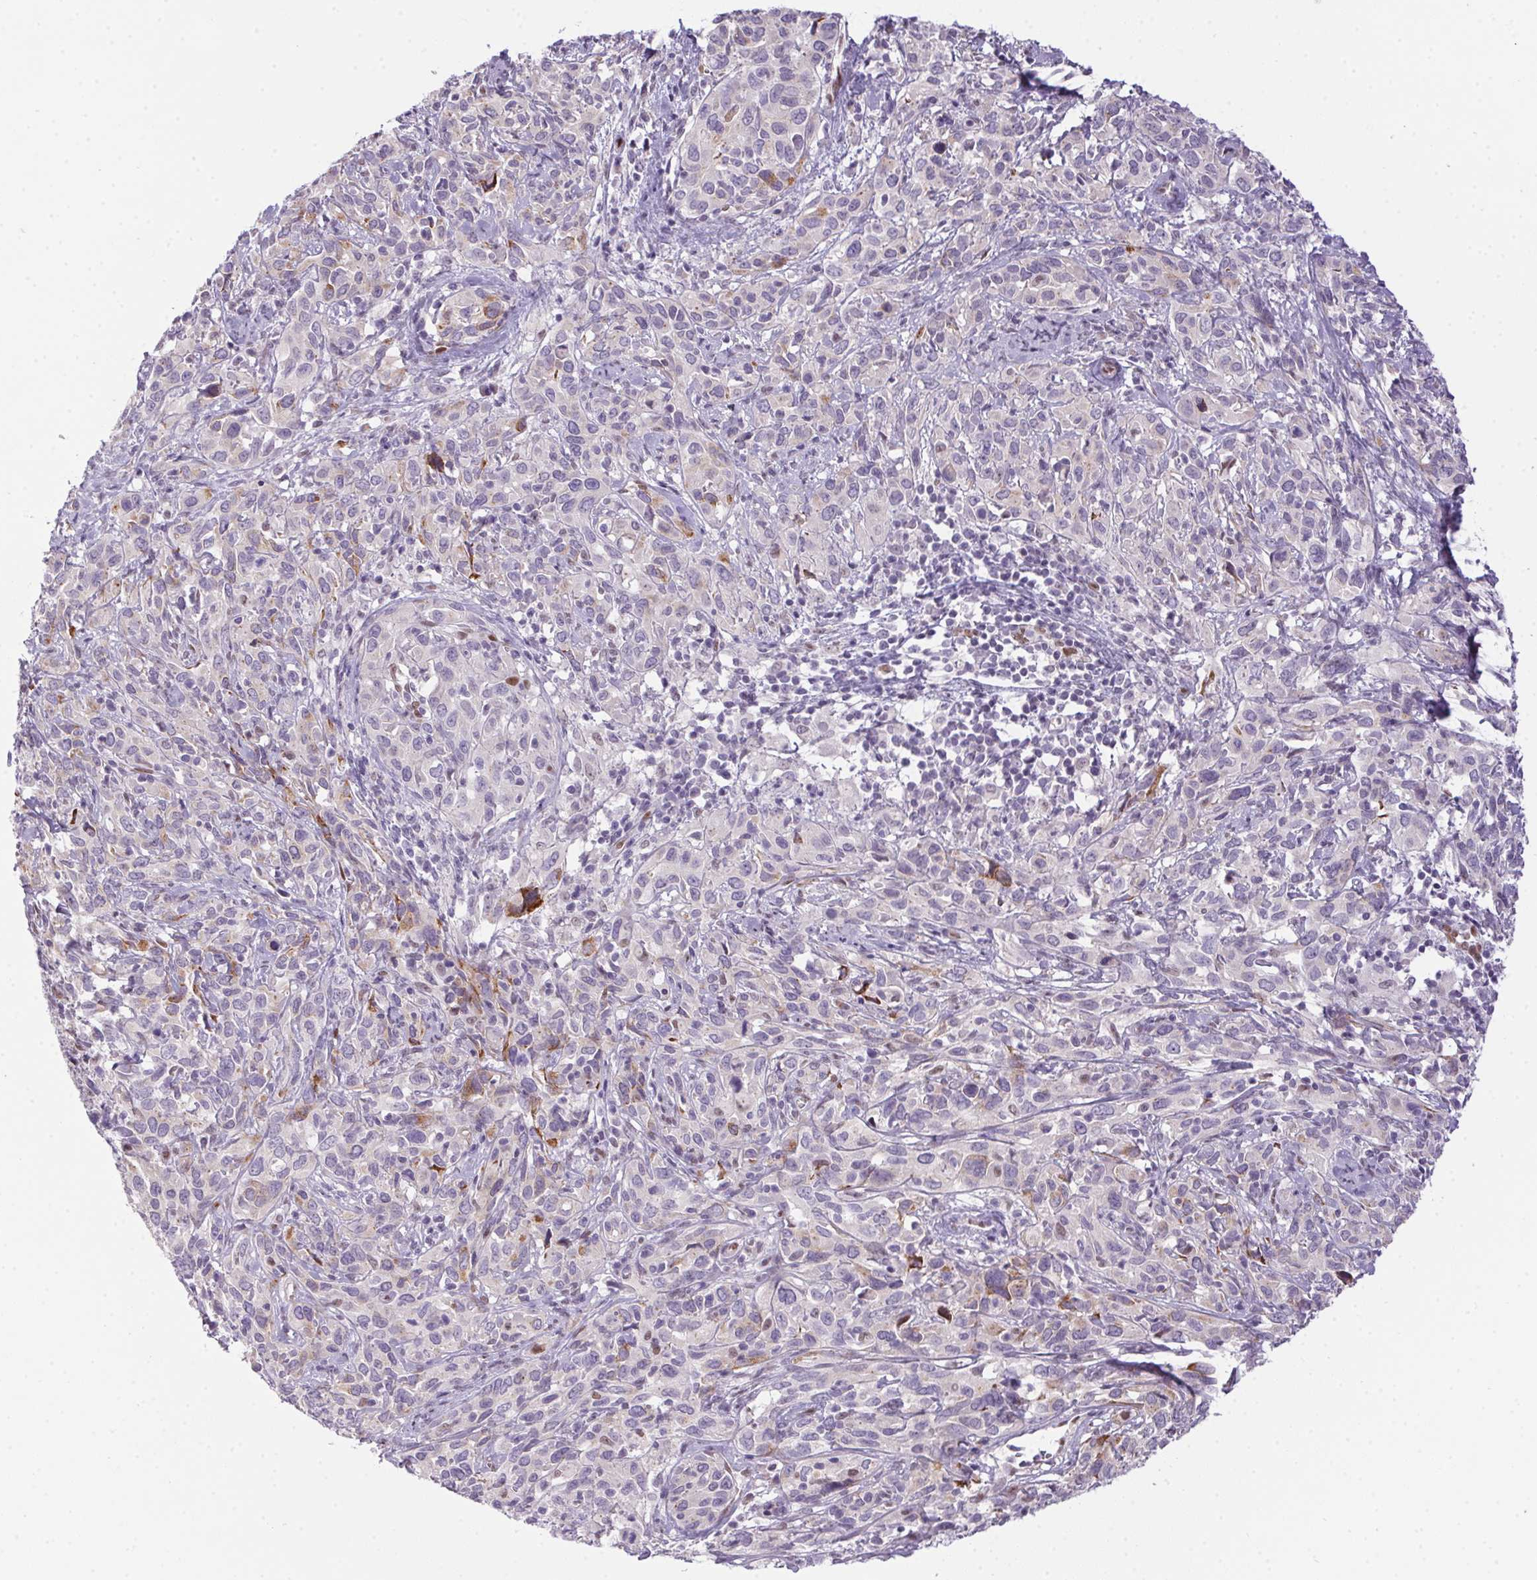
{"staining": {"intensity": "negative", "quantity": "none", "location": "none"}, "tissue": "cervical cancer", "cell_type": "Tumor cells", "image_type": "cancer", "snomed": [{"axis": "morphology", "description": "Normal tissue, NOS"}, {"axis": "morphology", "description": "Squamous cell carcinoma, NOS"}, {"axis": "topography", "description": "Cervix"}], "caption": "There is no significant staining in tumor cells of cervical cancer.", "gene": "SP9", "patient": {"sex": "female", "age": 51}}